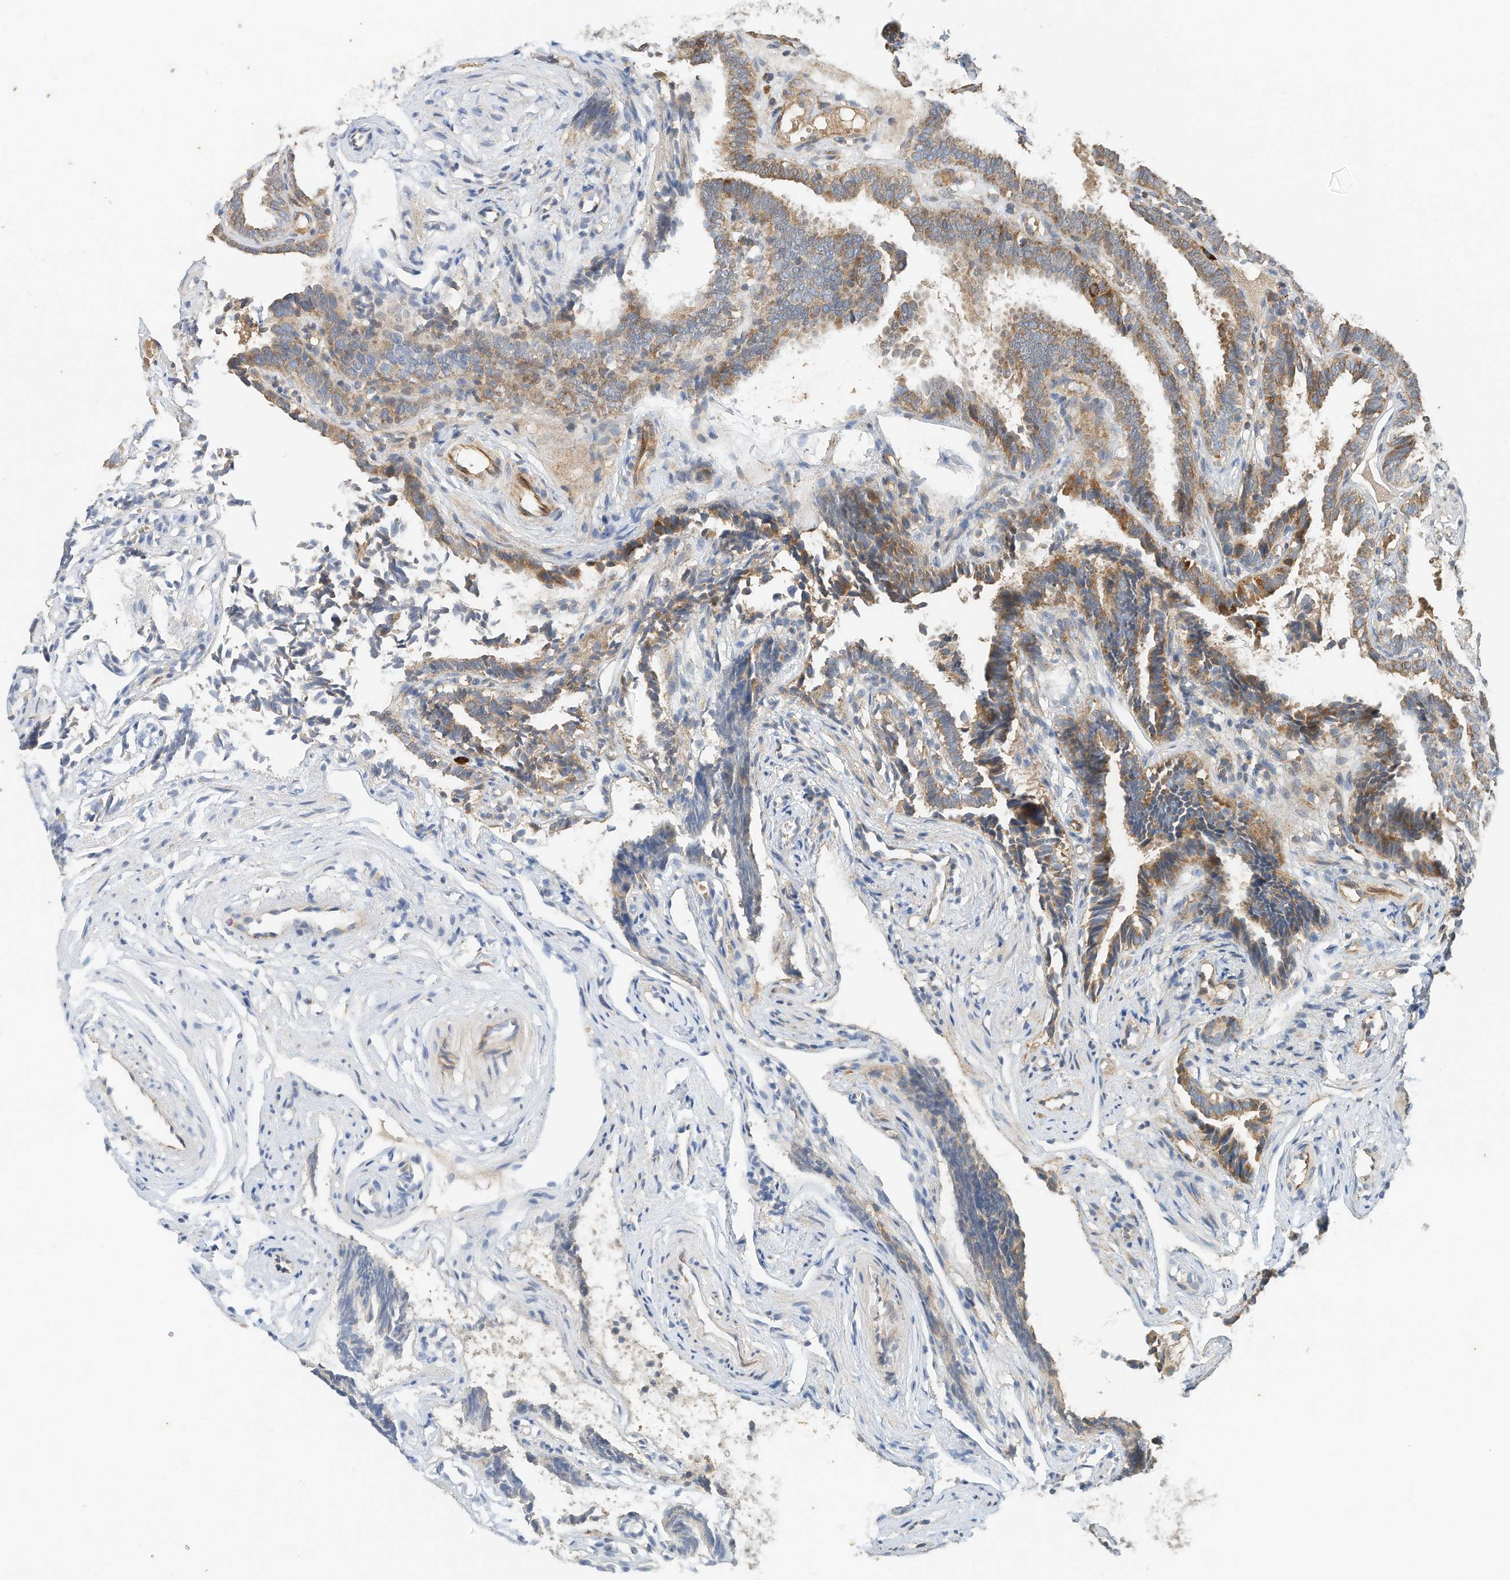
{"staining": {"intensity": "moderate", "quantity": ">75%", "location": "cytoplasmic/membranous"}, "tissue": "fallopian tube", "cell_type": "Glandular cells", "image_type": "normal", "snomed": [{"axis": "morphology", "description": "Normal tissue, NOS"}, {"axis": "topography", "description": "Fallopian tube"}], "caption": "Immunohistochemistry (IHC) (DAB) staining of unremarkable human fallopian tube reveals moderate cytoplasmic/membranous protein staining in about >75% of glandular cells.", "gene": "CPAMD8", "patient": {"sex": "female", "age": 39}}